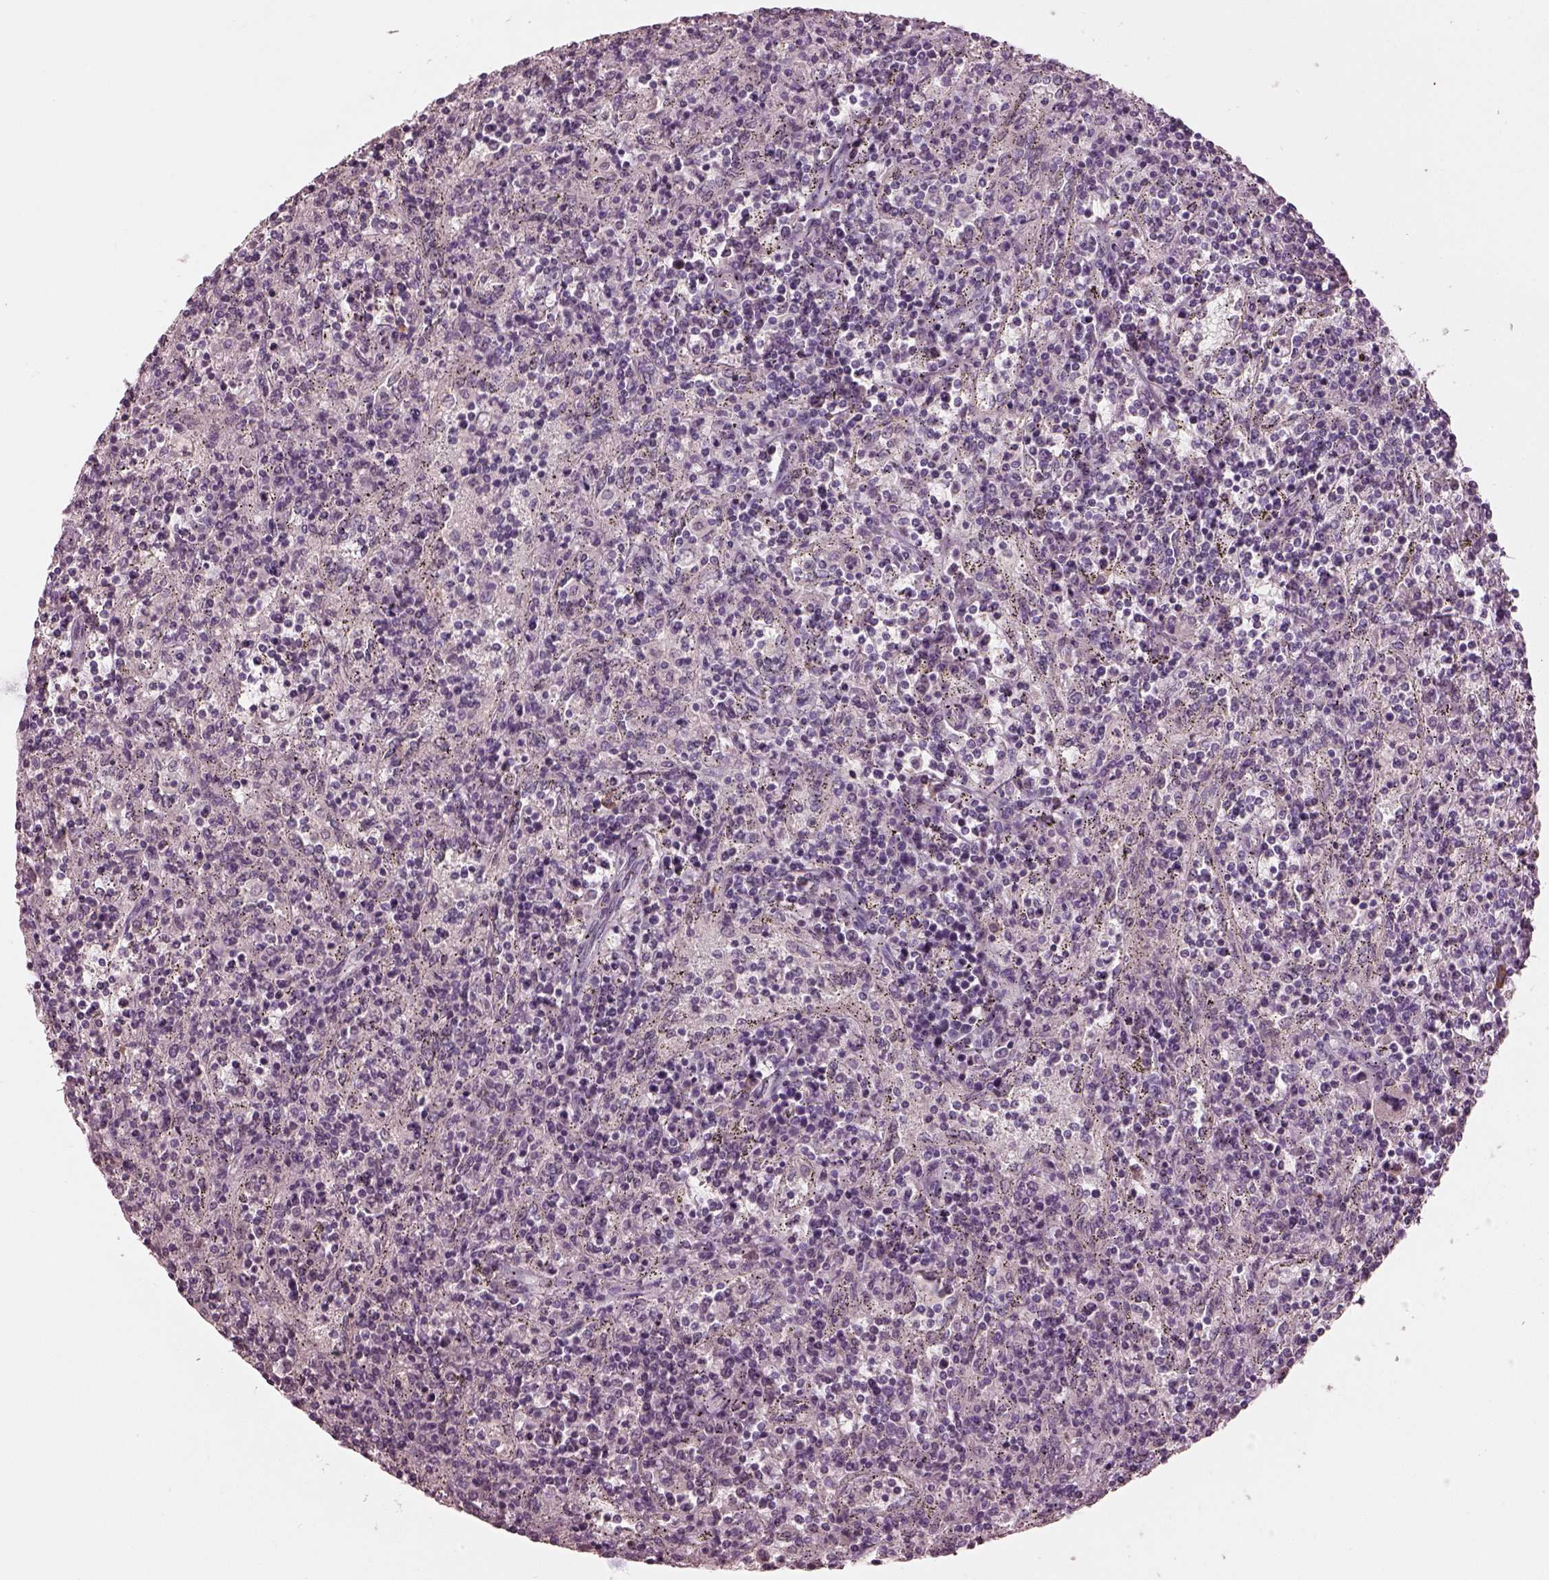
{"staining": {"intensity": "negative", "quantity": "none", "location": "none"}, "tissue": "lymphoma", "cell_type": "Tumor cells", "image_type": "cancer", "snomed": [{"axis": "morphology", "description": "Malignant lymphoma, non-Hodgkin's type, Low grade"}, {"axis": "topography", "description": "Spleen"}], "caption": "Low-grade malignant lymphoma, non-Hodgkin's type was stained to show a protein in brown. There is no significant staining in tumor cells.", "gene": "MIA", "patient": {"sex": "male", "age": 62}}